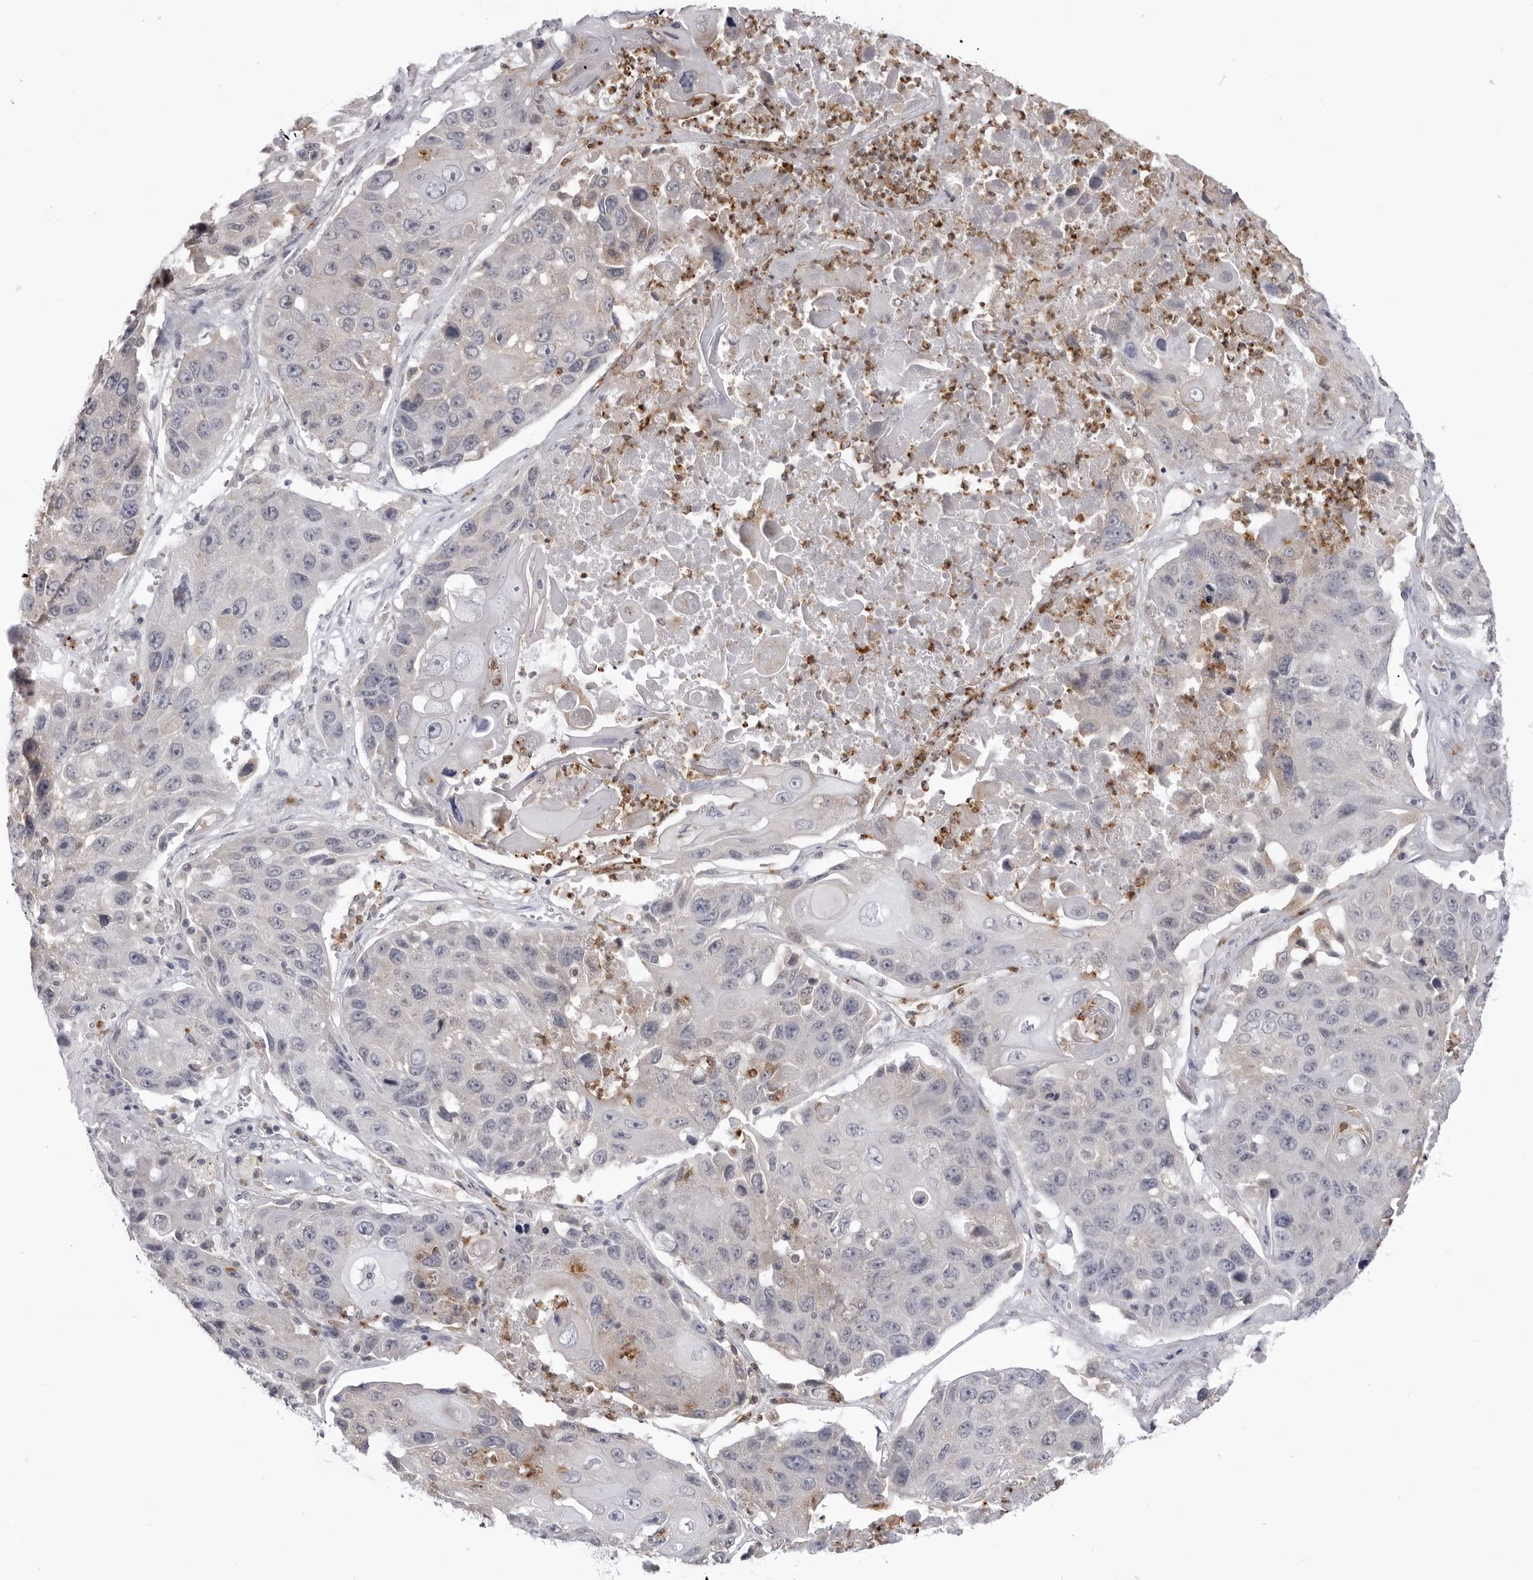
{"staining": {"intensity": "negative", "quantity": "none", "location": "none"}, "tissue": "lung cancer", "cell_type": "Tumor cells", "image_type": "cancer", "snomed": [{"axis": "morphology", "description": "Squamous cell carcinoma, NOS"}, {"axis": "topography", "description": "Lung"}], "caption": "DAB (3,3'-diaminobenzidine) immunohistochemical staining of squamous cell carcinoma (lung) shows no significant staining in tumor cells.", "gene": "STAP2", "patient": {"sex": "male", "age": 61}}